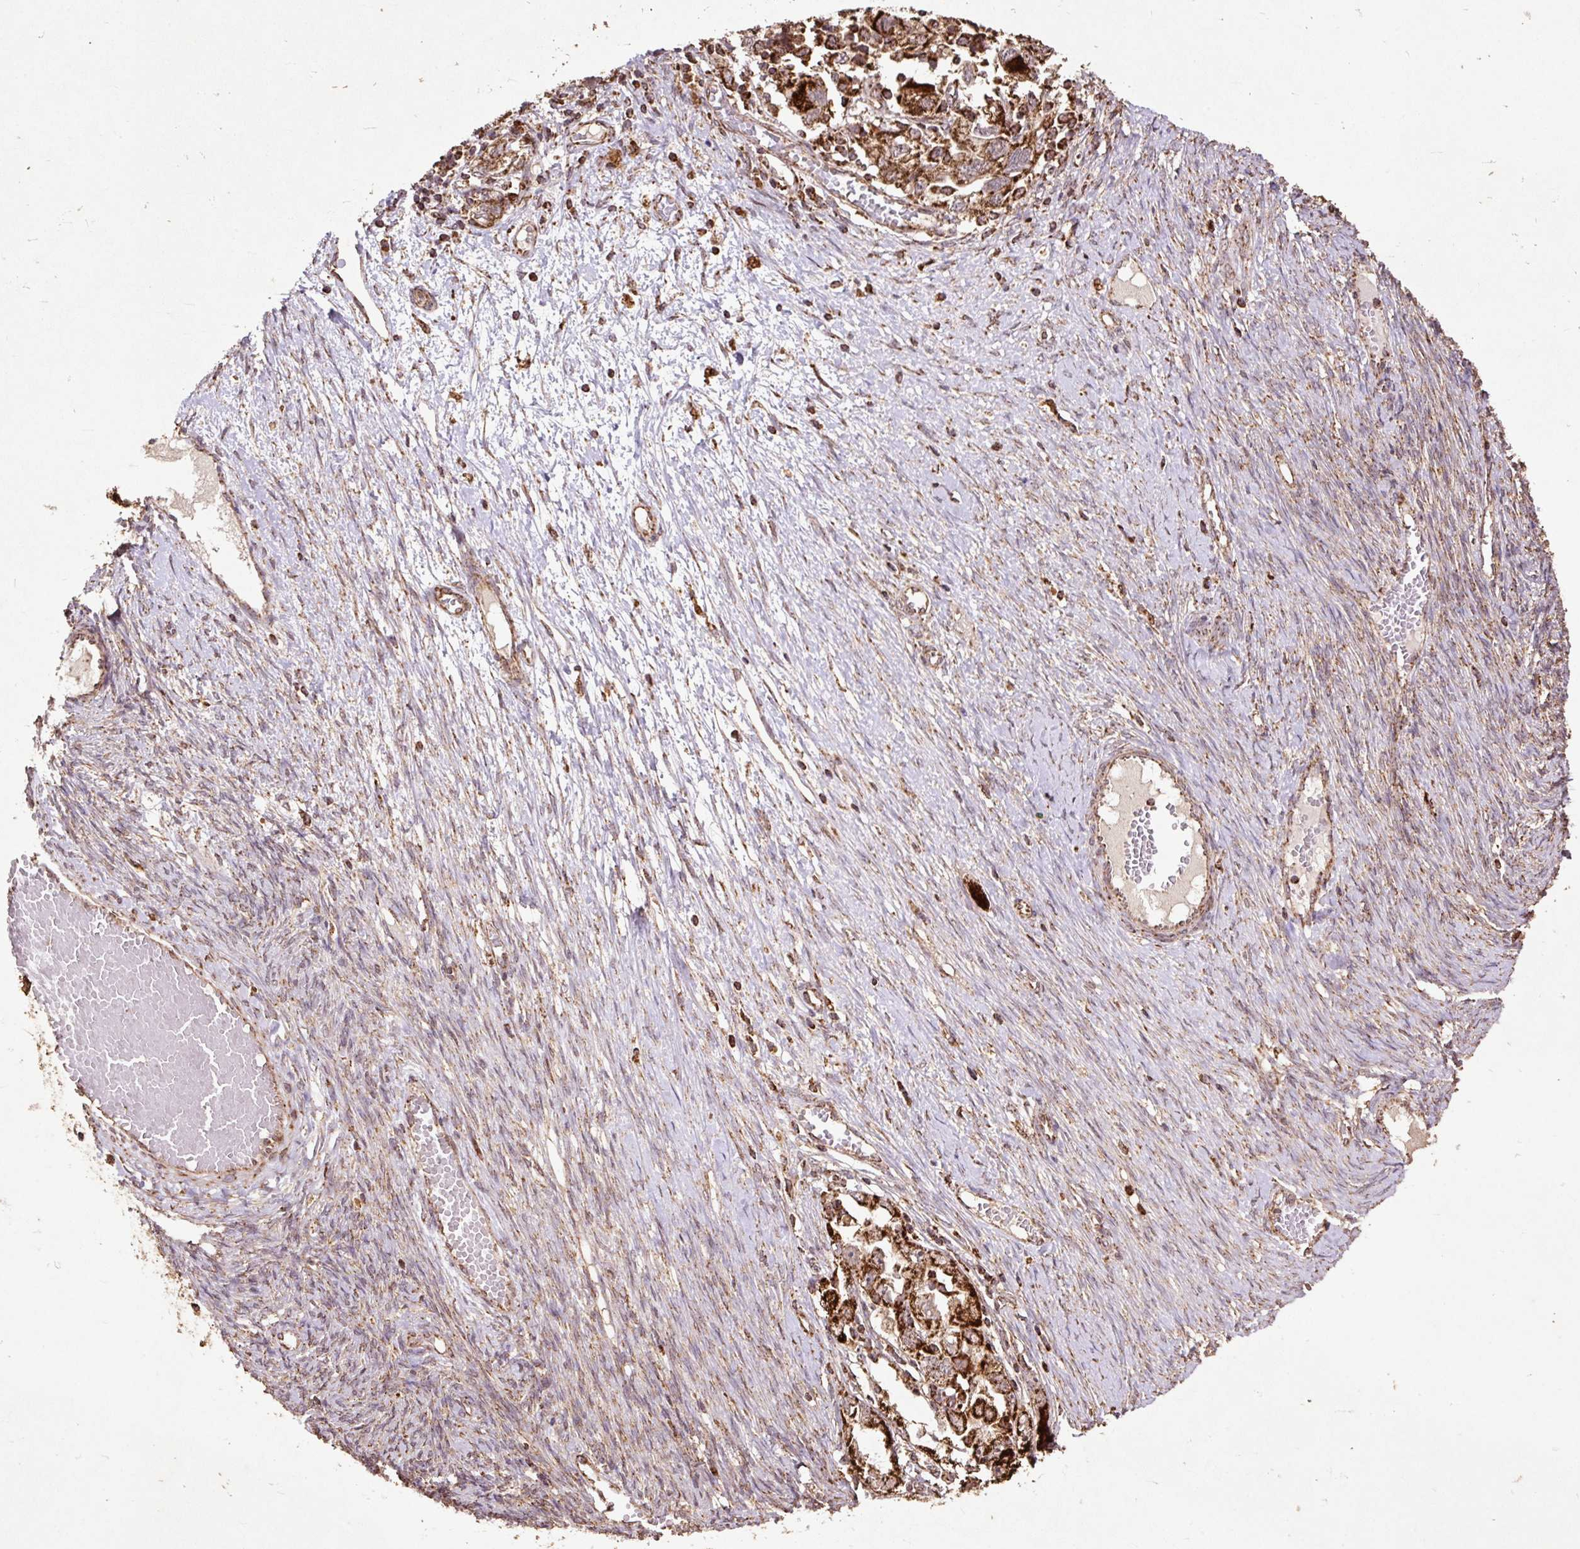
{"staining": {"intensity": "strong", "quantity": ">75%", "location": "cytoplasmic/membranous"}, "tissue": "ovarian cancer", "cell_type": "Tumor cells", "image_type": "cancer", "snomed": [{"axis": "morphology", "description": "Carcinoma, NOS"}, {"axis": "morphology", "description": "Cystadenocarcinoma, serous, NOS"}, {"axis": "topography", "description": "Ovary"}], "caption": "Brown immunohistochemical staining in serous cystadenocarcinoma (ovarian) demonstrates strong cytoplasmic/membranous positivity in about >75% of tumor cells.", "gene": "ATP5F1A", "patient": {"sex": "female", "age": 69}}